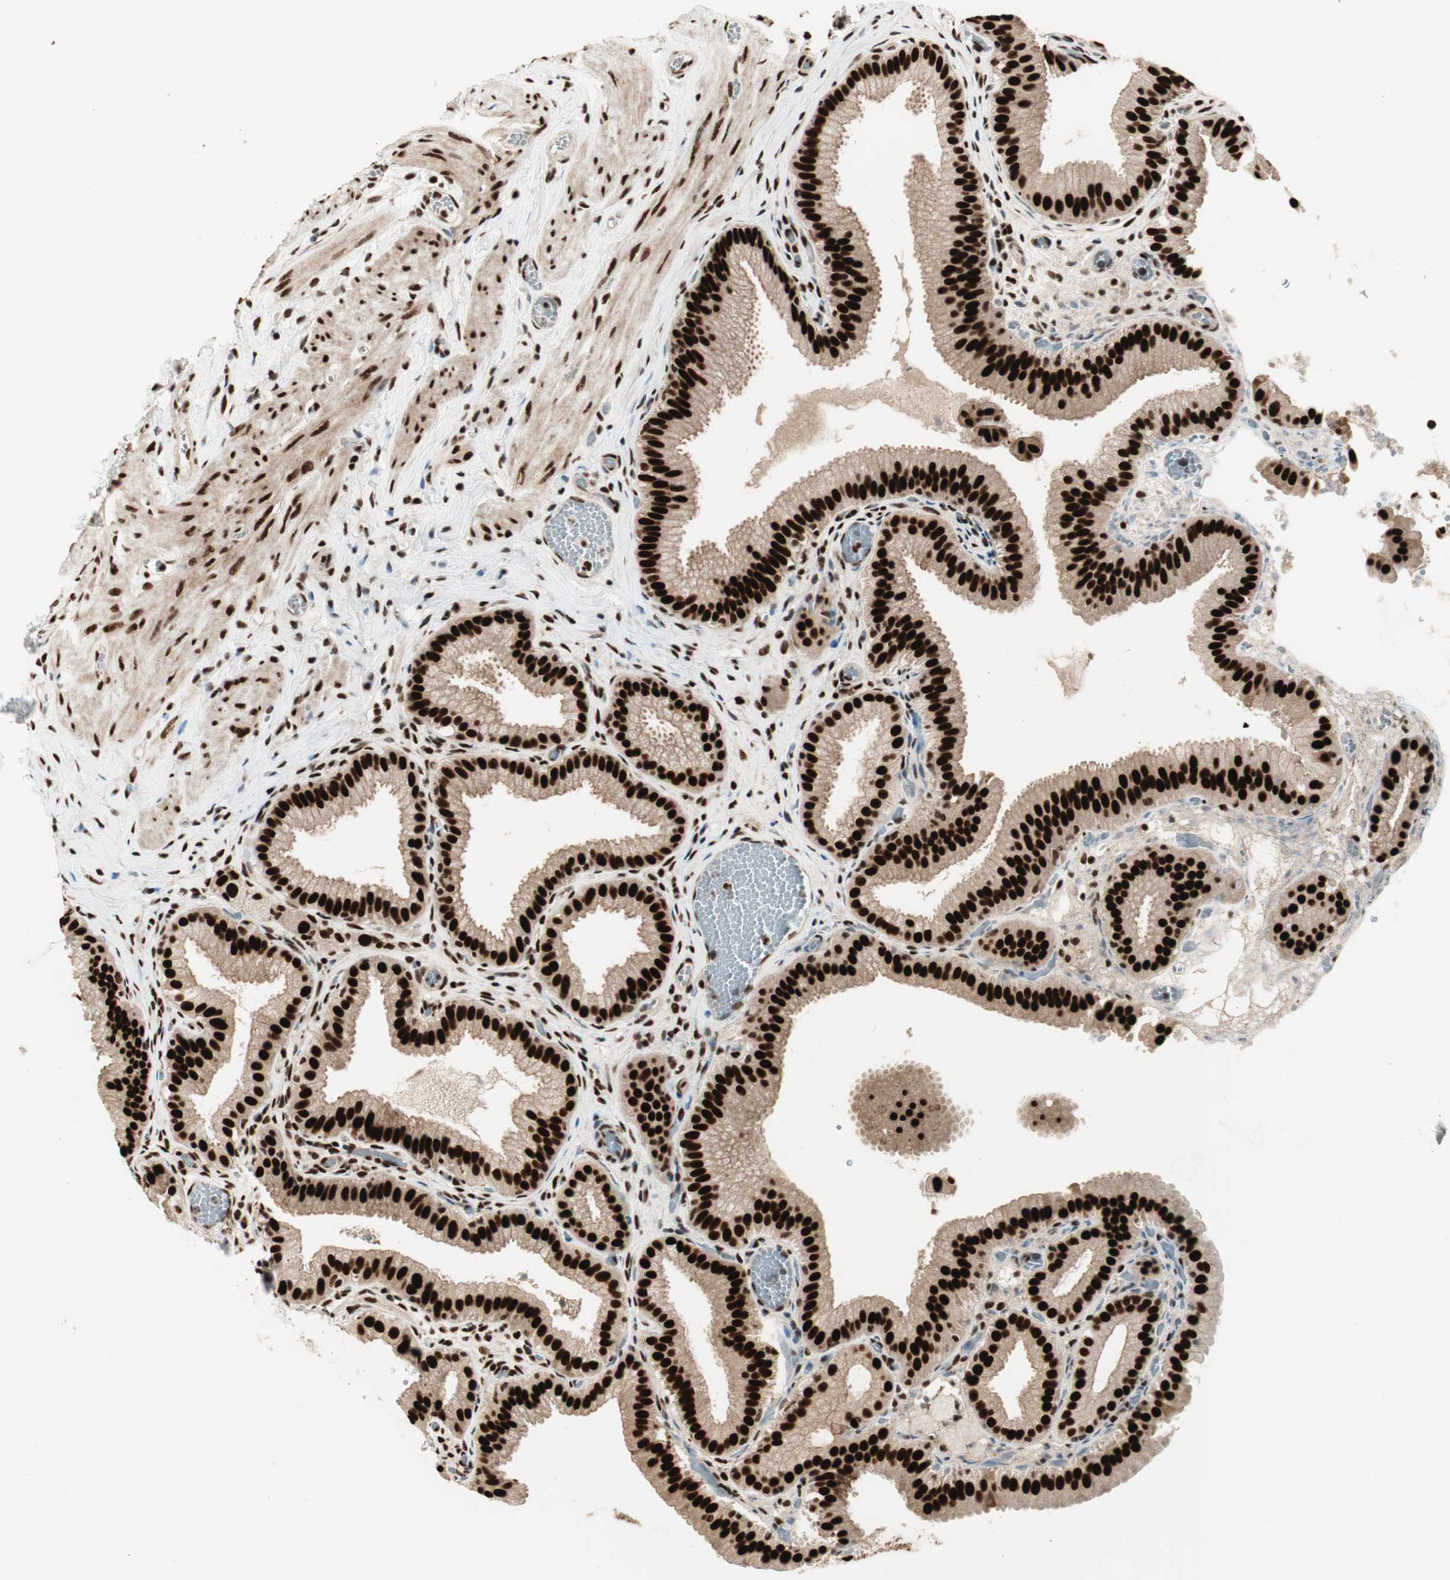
{"staining": {"intensity": "strong", "quantity": ">75%", "location": "nuclear"}, "tissue": "gallbladder", "cell_type": "Glandular cells", "image_type": "normal", "snomed": [{"axis": "morphology", "description": "Normal tissue, NOS"}, {"axis": "topography", "description": "Gallbladder"}], "caption": "A micrograph of gallbladder stained for a protein exhibits strong nuclear brown staining in glandular cells. Ihc stains the protein of interest in brown and the nuclei are stained blue.", "gene": "HEXIM1", "patient": {"sex": "male", "age": 54}}